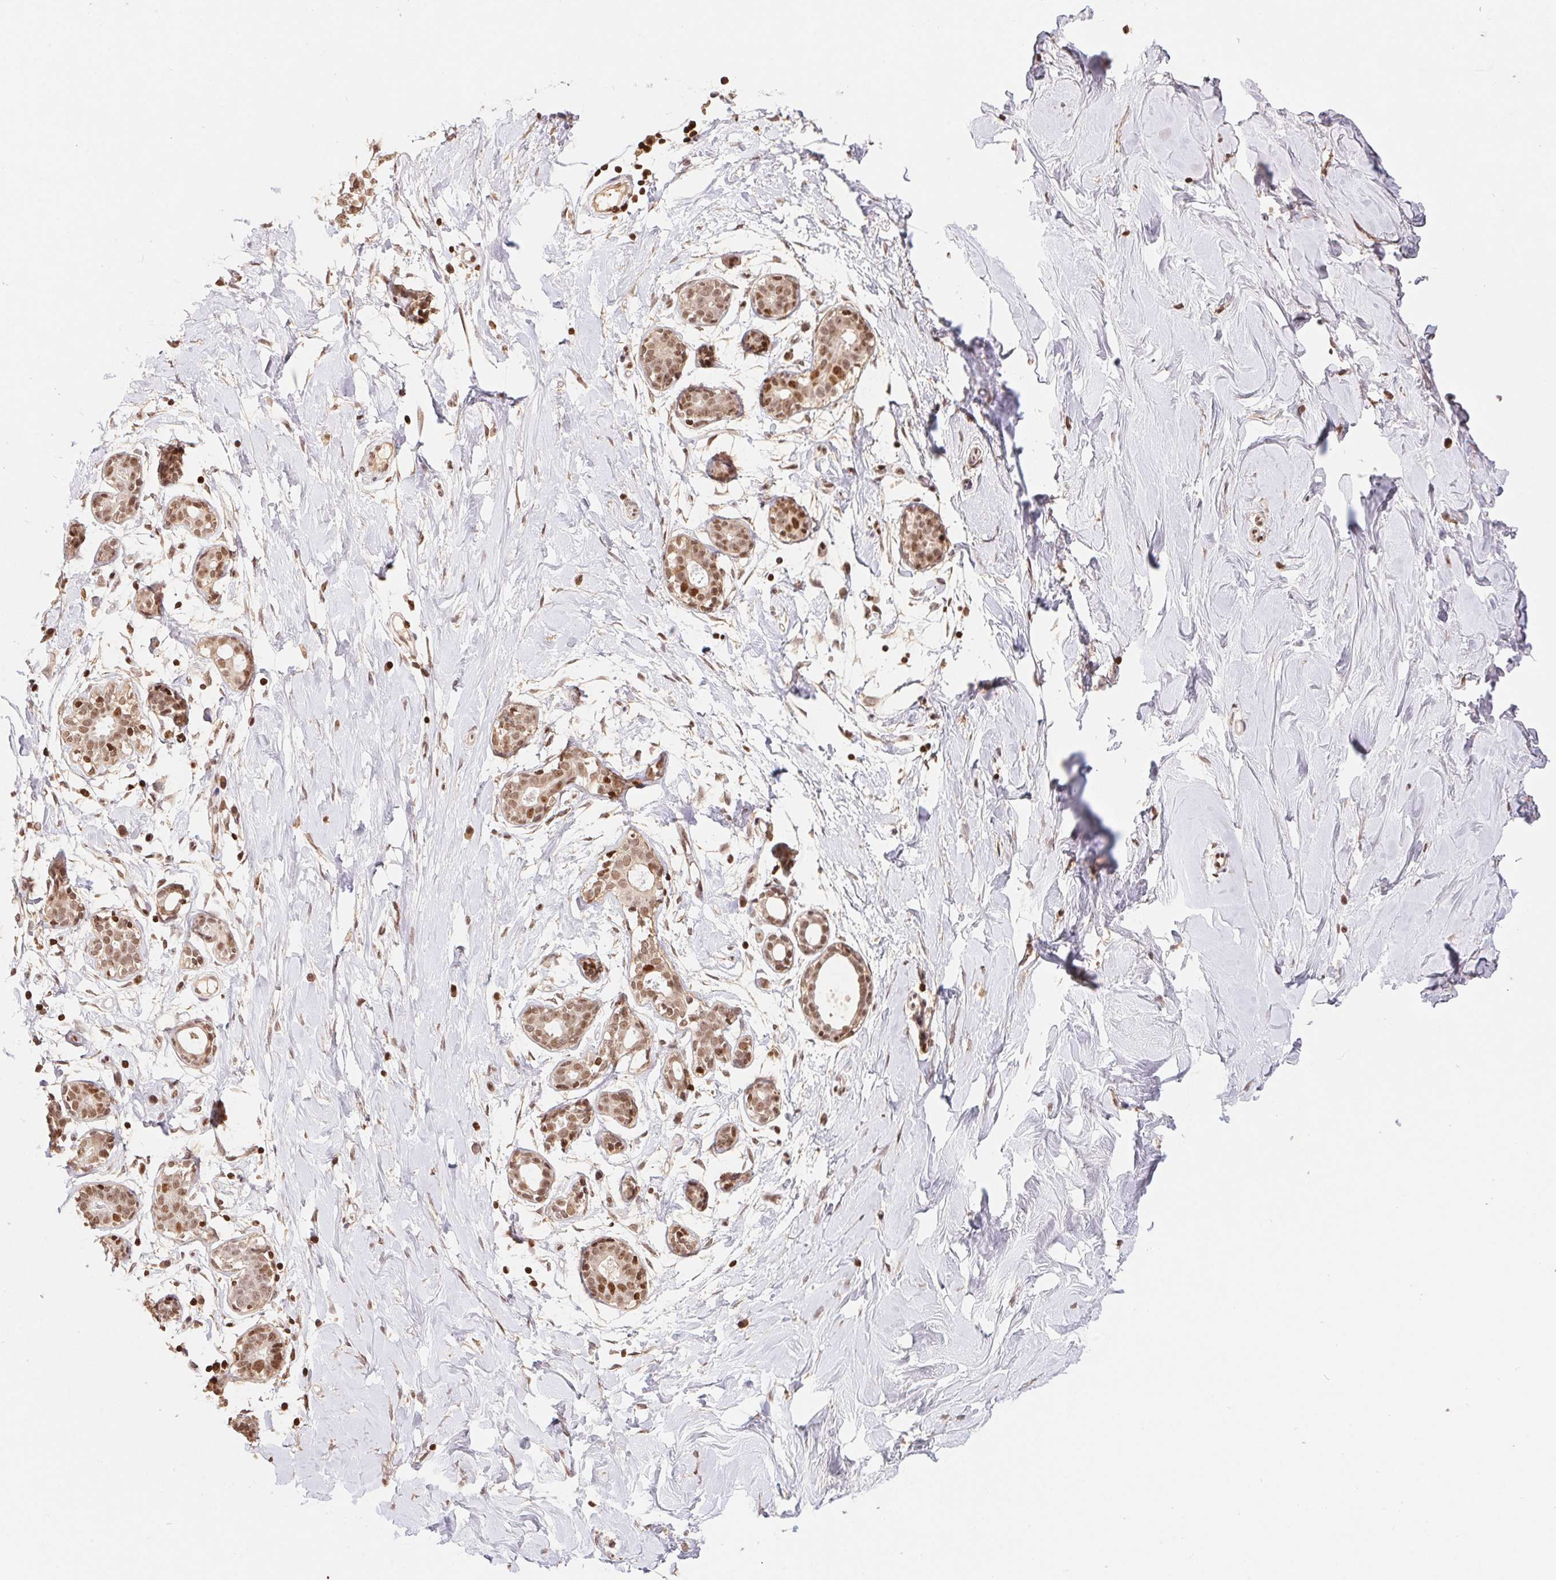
{"staining": {"intensity": "negative", "quantity": "none", "location": "none"}, "tissue": "breast", "cell_type": "Adipocytes", "image_type": "normal", "snomed": [{"axis": "morphology", "description": "Normal tissue, NOS"}, {"axis": "topography", "description": "Breast"}], "caption": "A high-resolution image shows immunohistochemistry staining of benign breast, which demonstrates no significant staining in adipocytes.", "gene": "POLD3", "patient": {"sex": "female", "age": 27}}